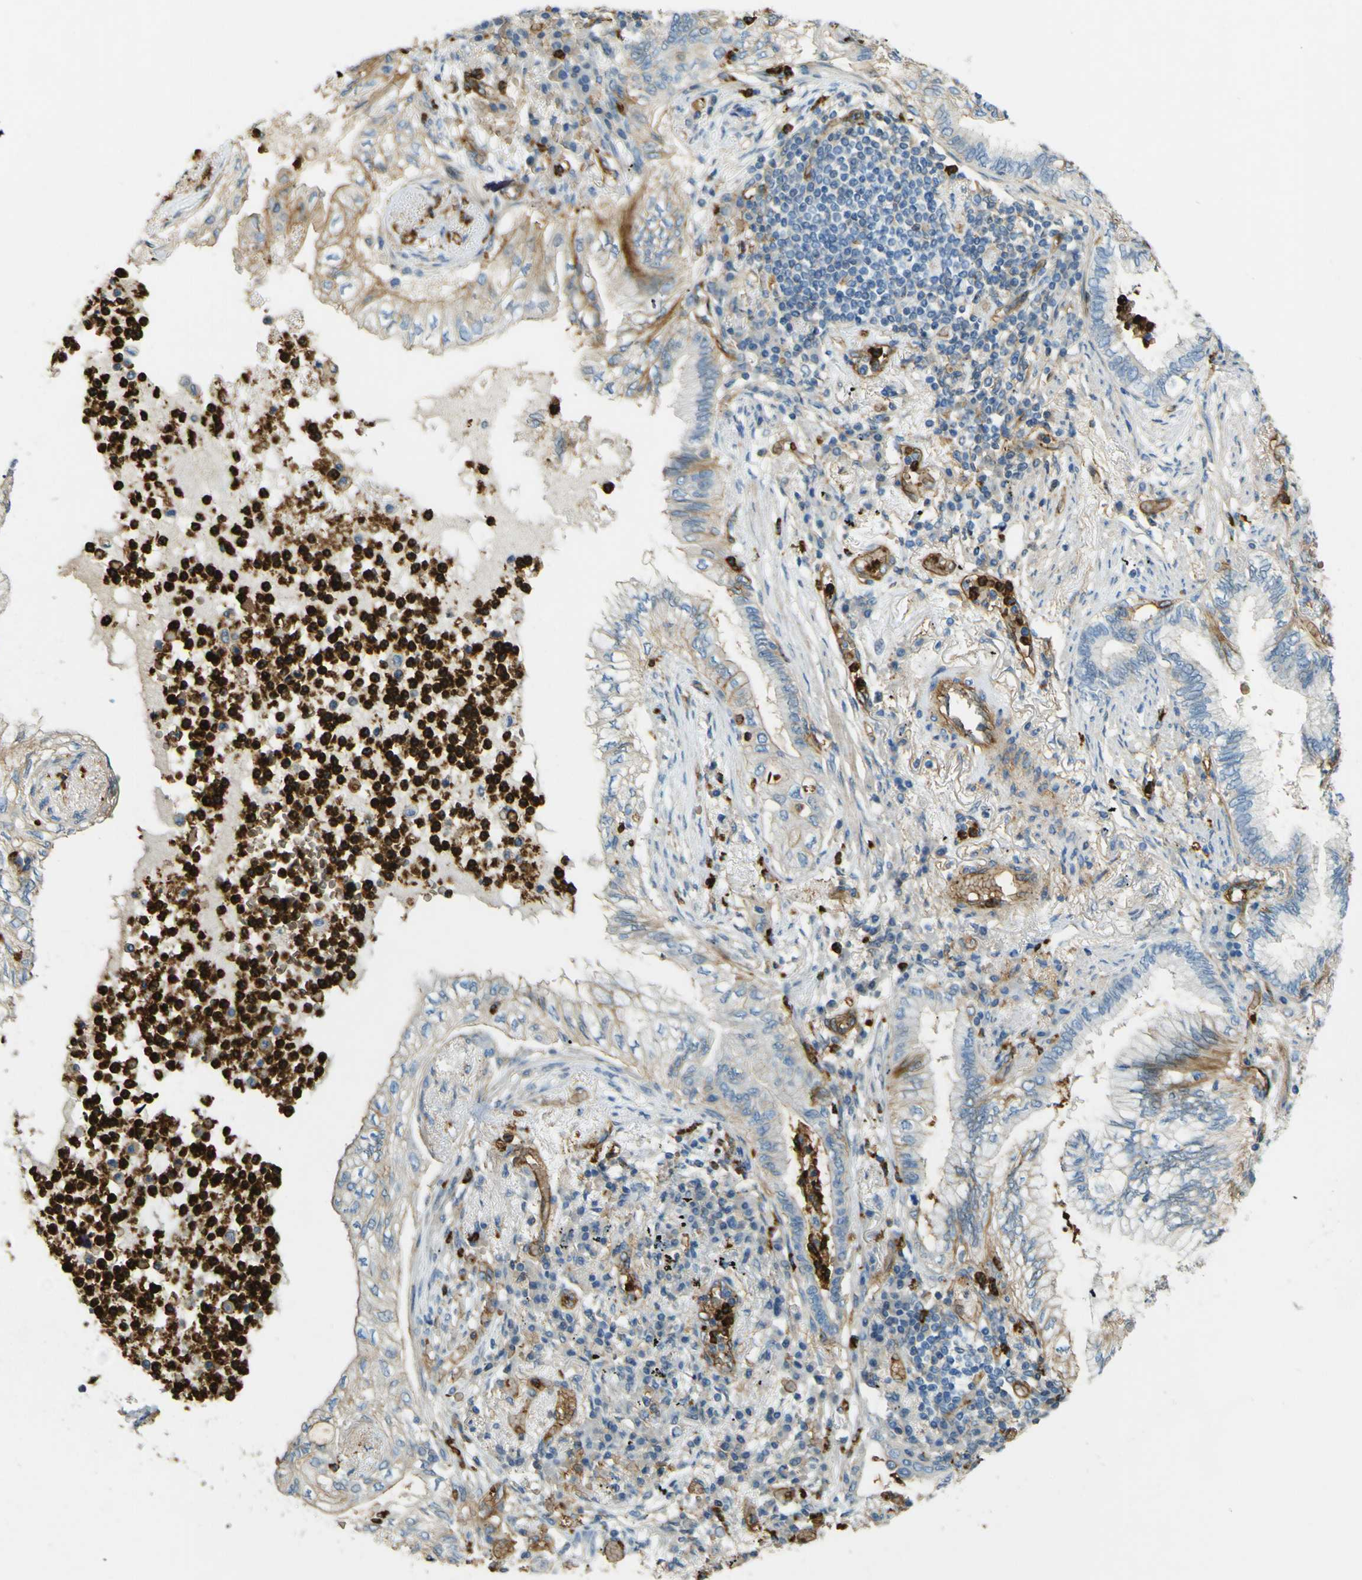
{"staining": {"intensity": "moderate", "quantity": "<25%", "location": "cytoplasmic/membranous"}, "tissue": "lung cancer", "cell_type": "Tumor cells", "image_type": "cancer", "snomed": [{"axis": "morphology", "description": "Normal tissue, NOS"}, {"axis": "morphology", "description": "Adenocarcinoma, NOS"}, {"axis": "topography", "description": "Bronchus"}, {"axis": "topography", "description": "Lung"}], "caption": "Immunohistochemical staining of human lung cancer (adenocarcinoma) reveals moderate cytoplasmic/membranous protein staining in about <25% of tumor cells. (DAB (3,3'-diaminobenzidine) IHC, brown staining for protein, blue staining for nuclei).", "gene": "PLXDC1", "patient": {"sex": "female", "age": 70}}